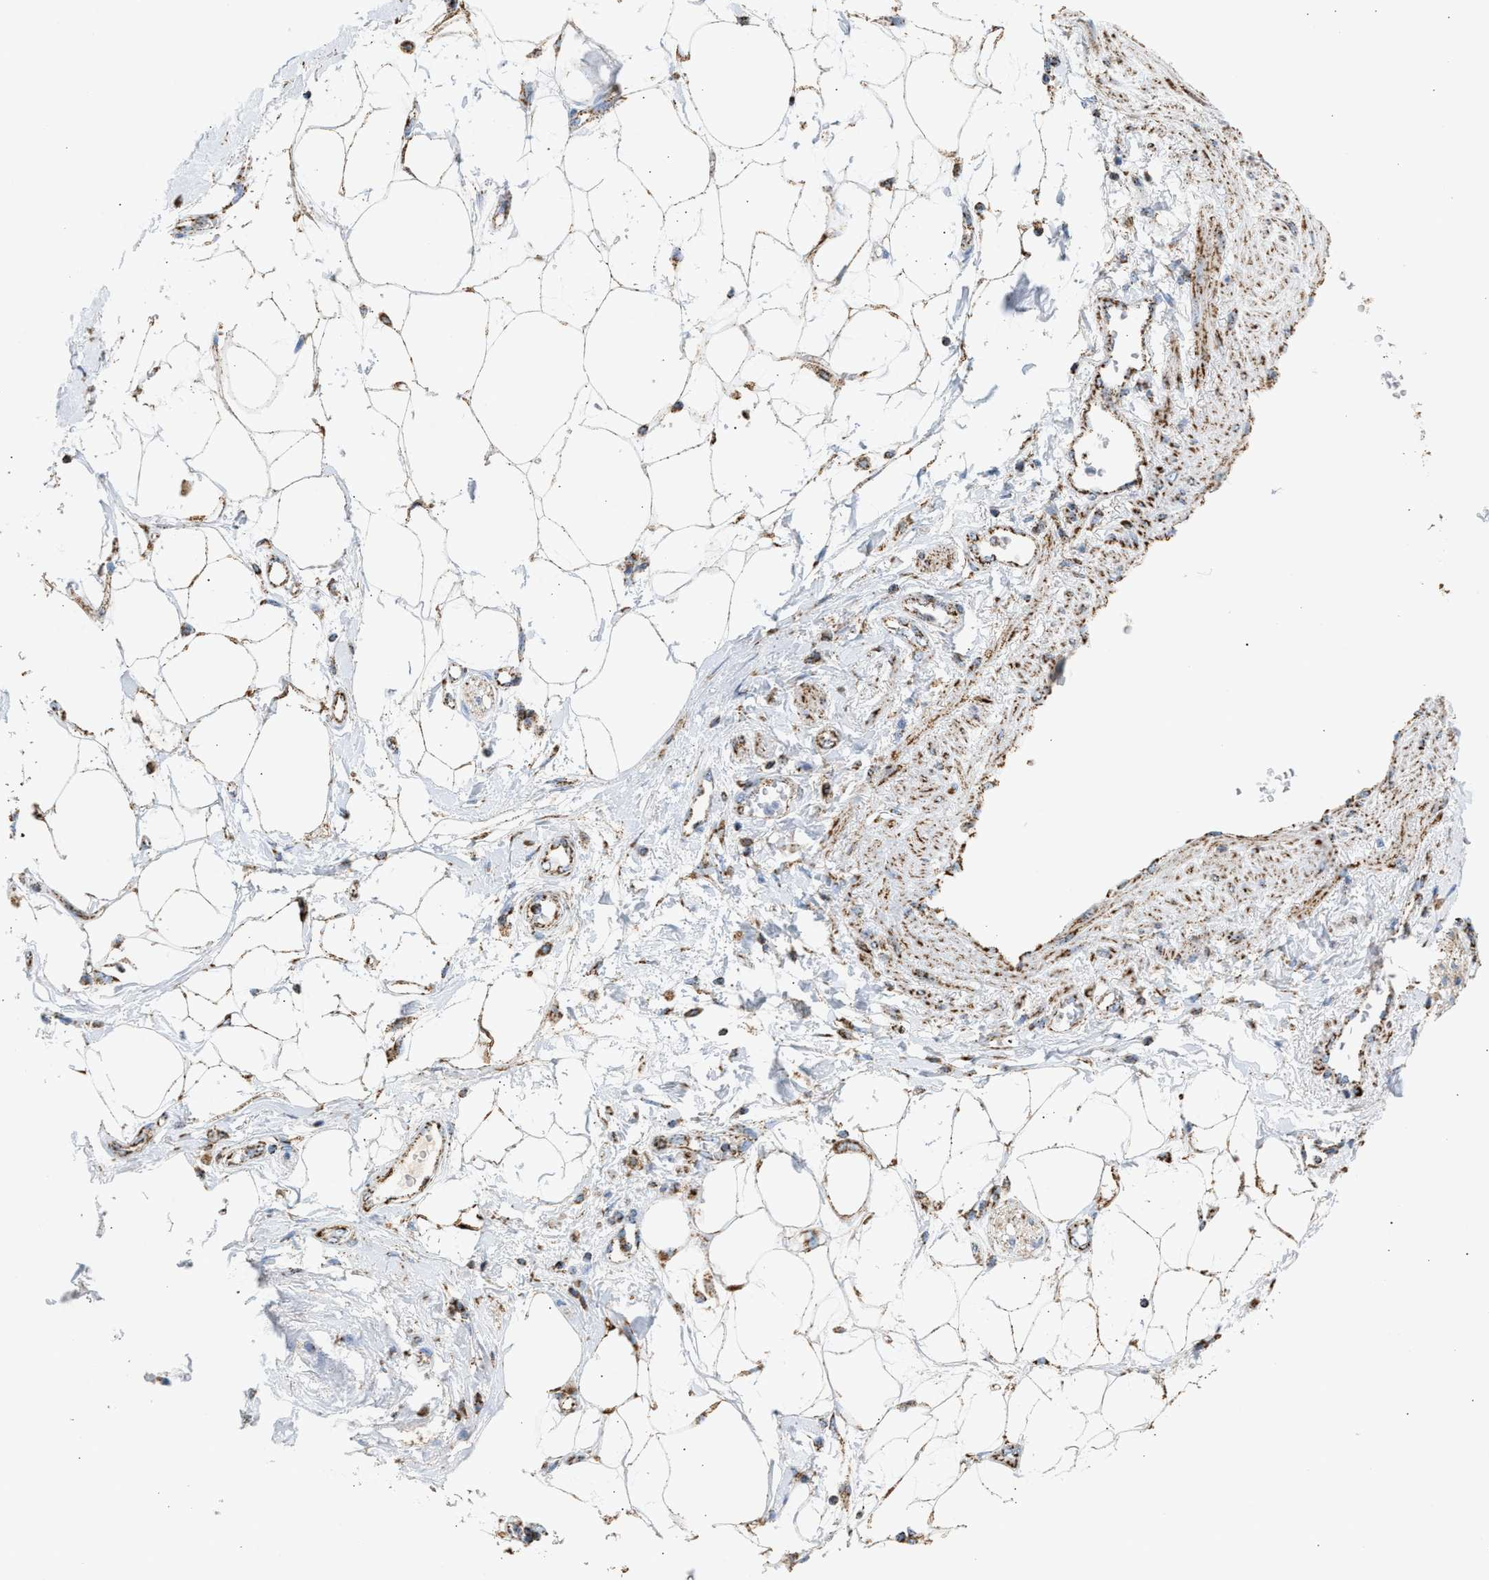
{"staining": {"intensity": "moderate", "quantity": "25%-75%", "location": "cytoplasmic/membranous"}, "tissue": "adipose tissue", "cell_type": "Adipocytes", "image_type": "normal", "snomed": [{"axis": "morphology", "description": "Normal tissue, NOS"}, {"axis": "morphology", "description": "Adenocarcinoma, NOS"}, {"axis": "topography", "description": "Duodenum"}, {"axis": "topography", "description": "Peripheral nerve tissue"}], "caption": "Adipocytes display medium levels of moderate cytoplasmic/membranous staining in about 25%-75% of cells in normal human adipose tissue. The staining was performed using DAB (3,3'-diaminobenzidine) to visualize the protein expression in brown, while the nuclei were stained in blue with hematoxylin (Magnification: 20x).", "gene": "OGDH", "patient": {"sex": "female", "age": 60}}